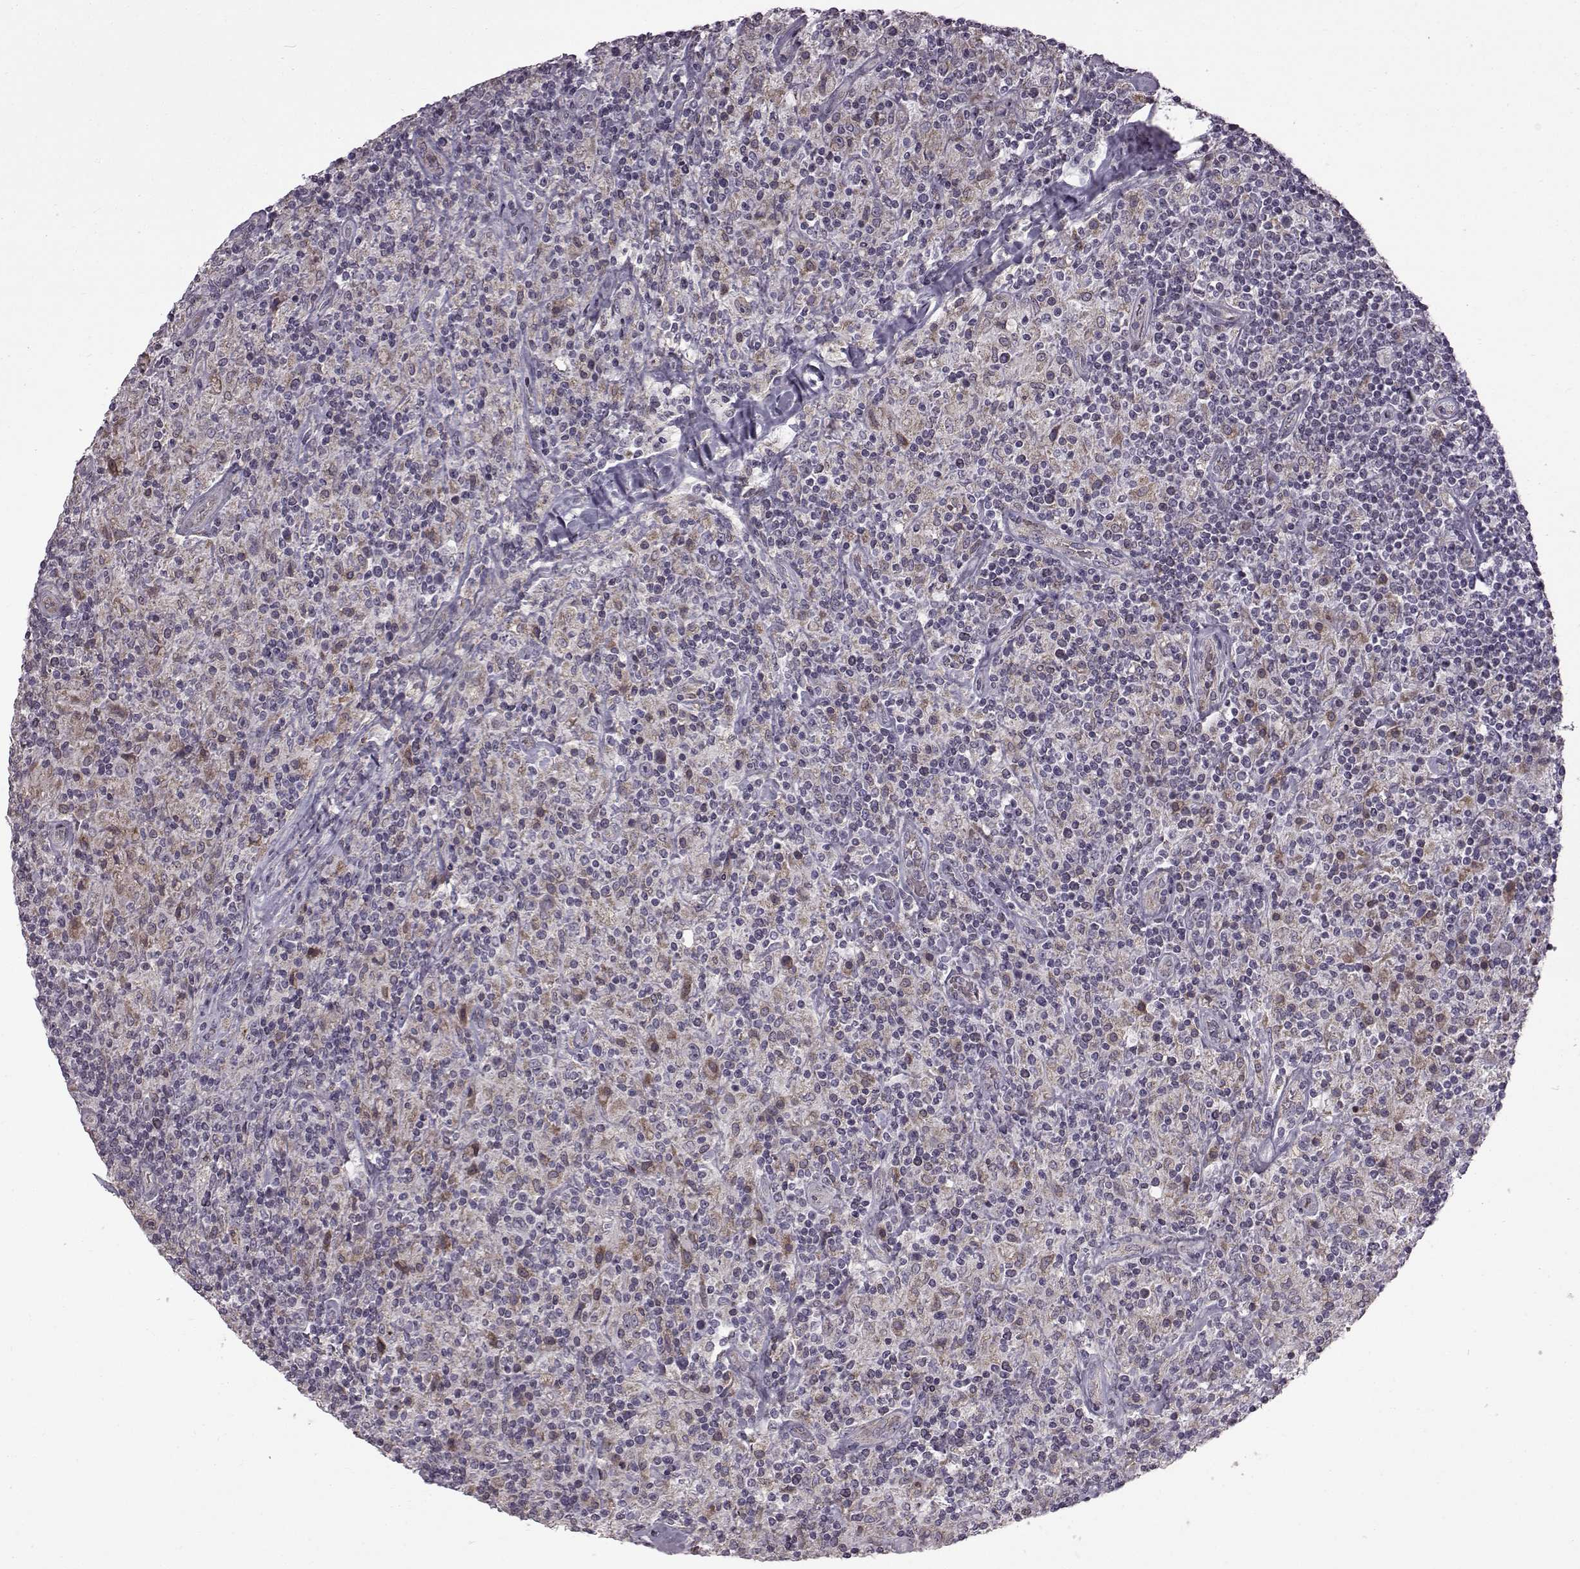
{"staining": {"intensity": "weak", "quantity": "<25%", "location": "cytoplasmic/membranous"}, "tissue": "lymphoma", "cell_type": "Tumor cells", "image_type": "cancer", "snomed": [{"axis": "morphology", "description": "Hodgkin's disease, NOS"}, {"axis": "topography", "description": "Lymph node"}], "caption": "Protein analysis of lymphoma displays no significant staining in tumor cells.", "gene": "B3GNT6", "patient": {"sex": "male", "age": 70}}